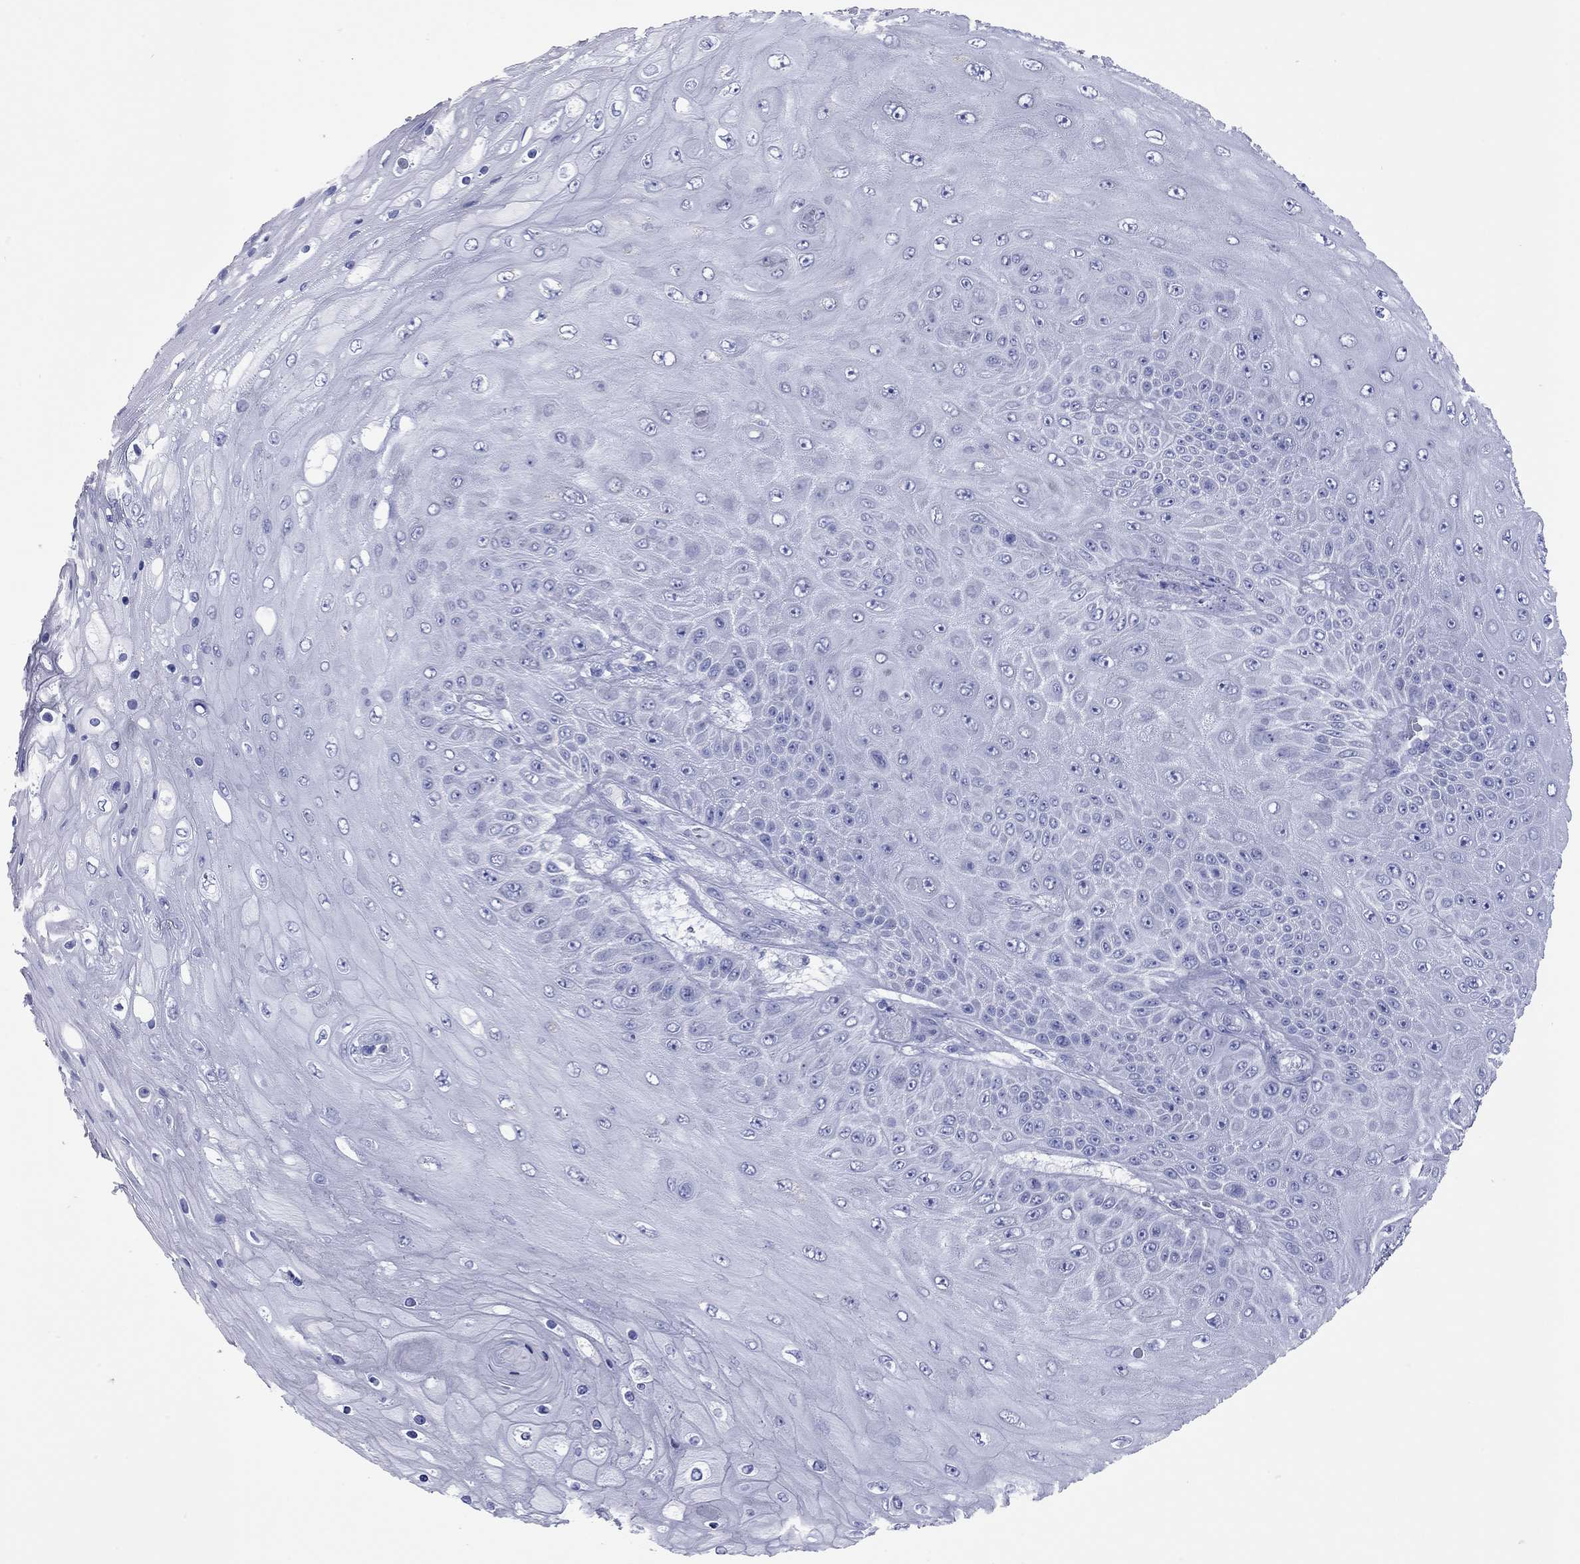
{"staining": {"intensity": "negative", "quantity": "none", "location": "none"}, "tissue": "skin cancer", "cell_type": "Tumor cells", "image_type": "cancer", "snomed": [{"axis": "morphology", "description": "Squamous cell carcinoma, NOS"}, {"axis": "topography", "description": "Skin"}], "caption": "Immunohistochemistry (IHC) photomicrograph of squamous cell carcinoma (skin) stained for a protein (brown), which shows no positivity in tumor cells.", "gene": "VSIG10", "patient": {"sex": "male", "age": 62}}